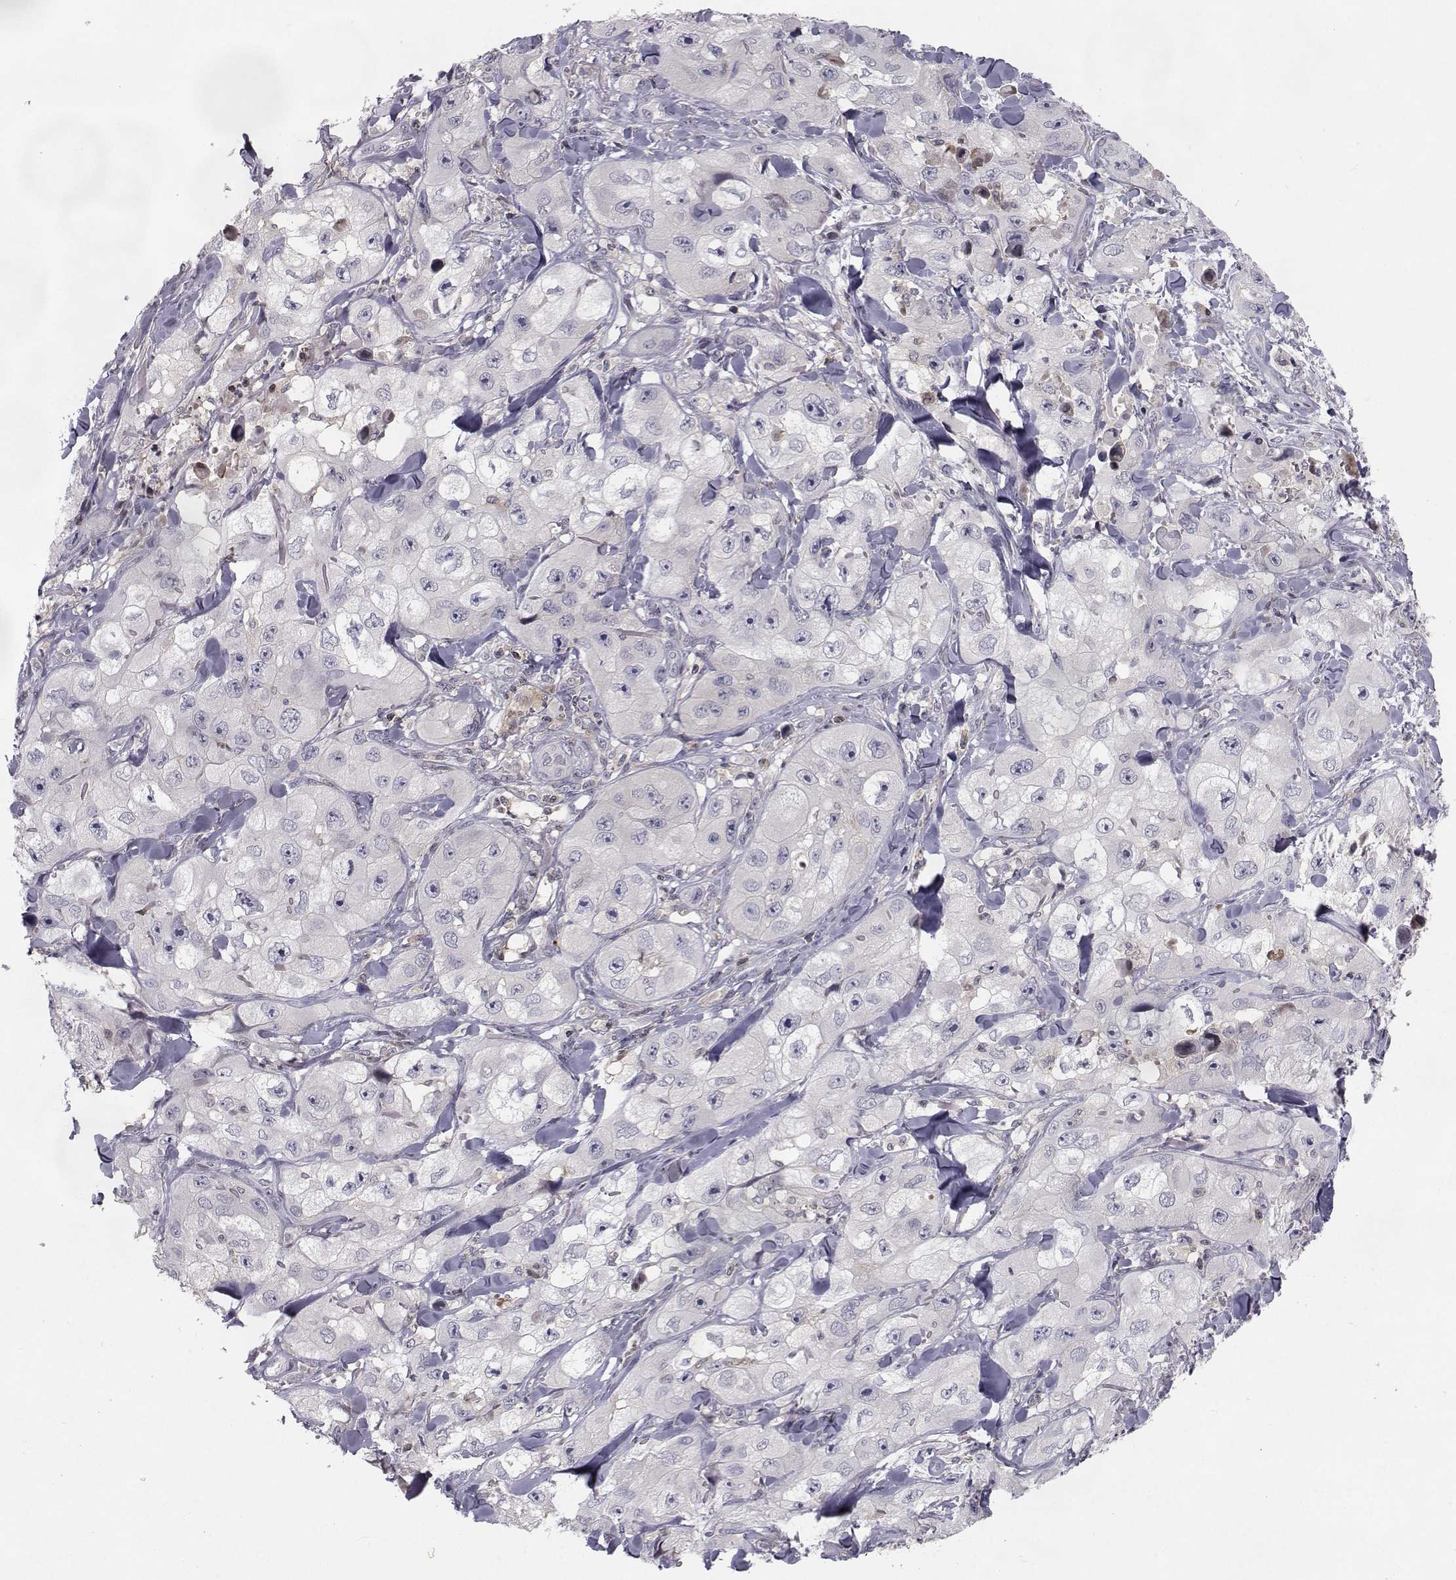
{"staining": {"intensity": "negative", "quantity": "none", "location": "none"}, "tissue": "skin cancer", "cell_type": "Tumor cells", "image_type": "cancer", "snomed": [{"axis": "morphology", "description": "Squamous cell carcinoma, NOS"}, {"axis": "topography", "description": "Skin"}, {"axis": "topography", "description": "Subcutis"}], "caption": "The immunohistochemistry (IHC) histopathology image has no significant expression in tumor cells of skin cancer (squamous cell carcinoma) tissue.", "gene": "PCP4L1", "patient": {"sex": "male", "age": 73}}